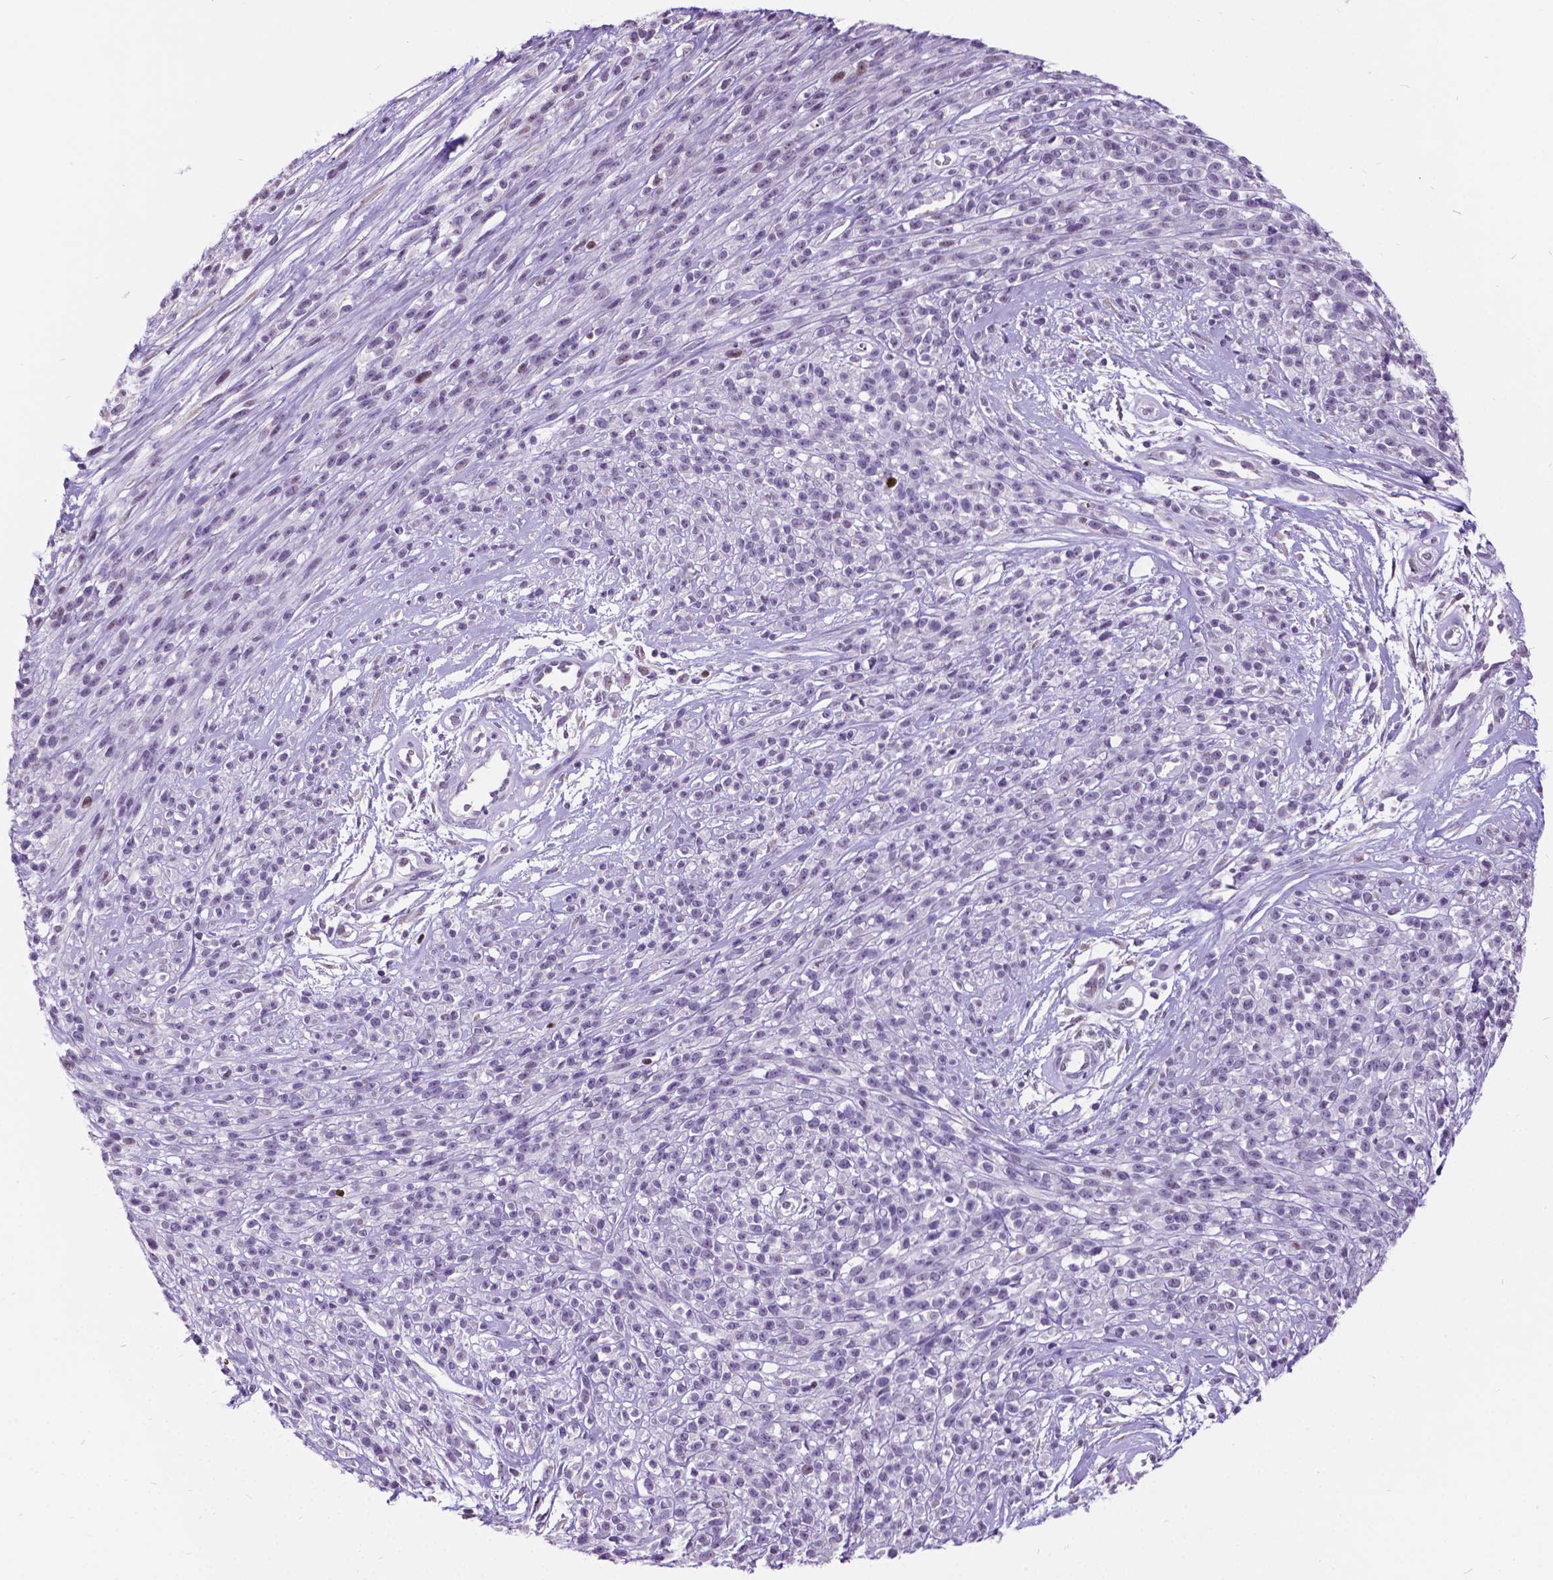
{"staining": {"intensity": "negative", "quantity": "none", "location": "none"}, "tissue": "melanoma", "cell_type": "Tumor cells", "image_type": "cancer", "snomed": [{"axis": "morphology", "description": "Malignant melanoma, NOS"}, {"axis": "topography", "description": "Skin"}, {"axis": "topography", "description": "Skin of trunk"}], "caption": "A histopathology image of human melanoma is negative for staining in tumor cells.", "gene": "DPF3", "patient": {"sex": "male", "age": 74}}